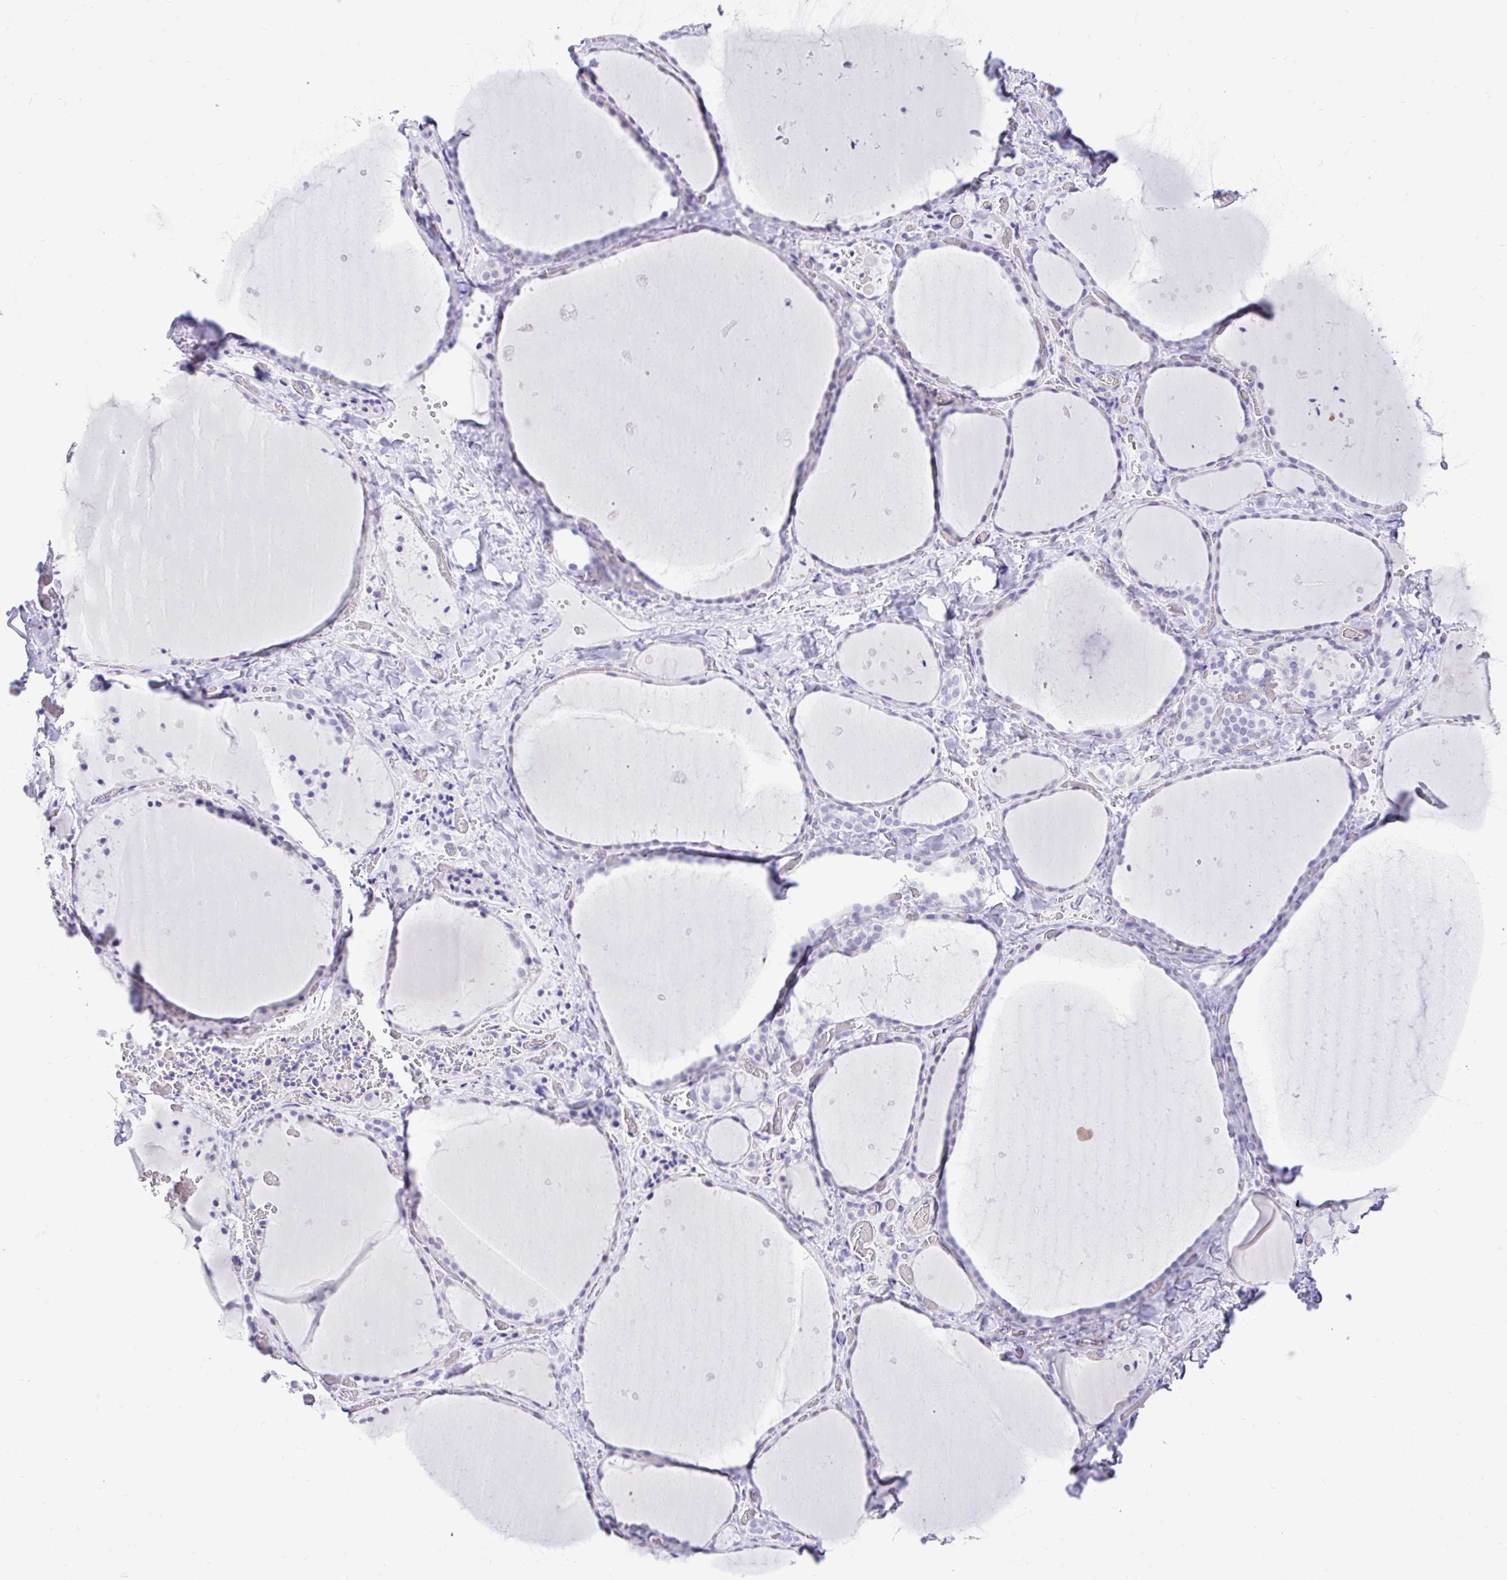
{"staining": {"intensity": "weak", "quantity": "<25%", "location": "nuclear"}, "tissue": "thyroid gland", "cell_type": "Glandular cells", "image_type": "normal", "snomed": [{"axis": "morphology", "description": "Normal tissue, NOS"}, {"axis": "topography", "description": "Thyroid gland"}], "caption": "IHC of unremarkable human thyroid gland demonstrates no expression in glandular cells. (Brightfield microscopy of DAB IHC at high magnification).", "gene": "NHLH2", "patient": {"sex": "female", "age": 36}}